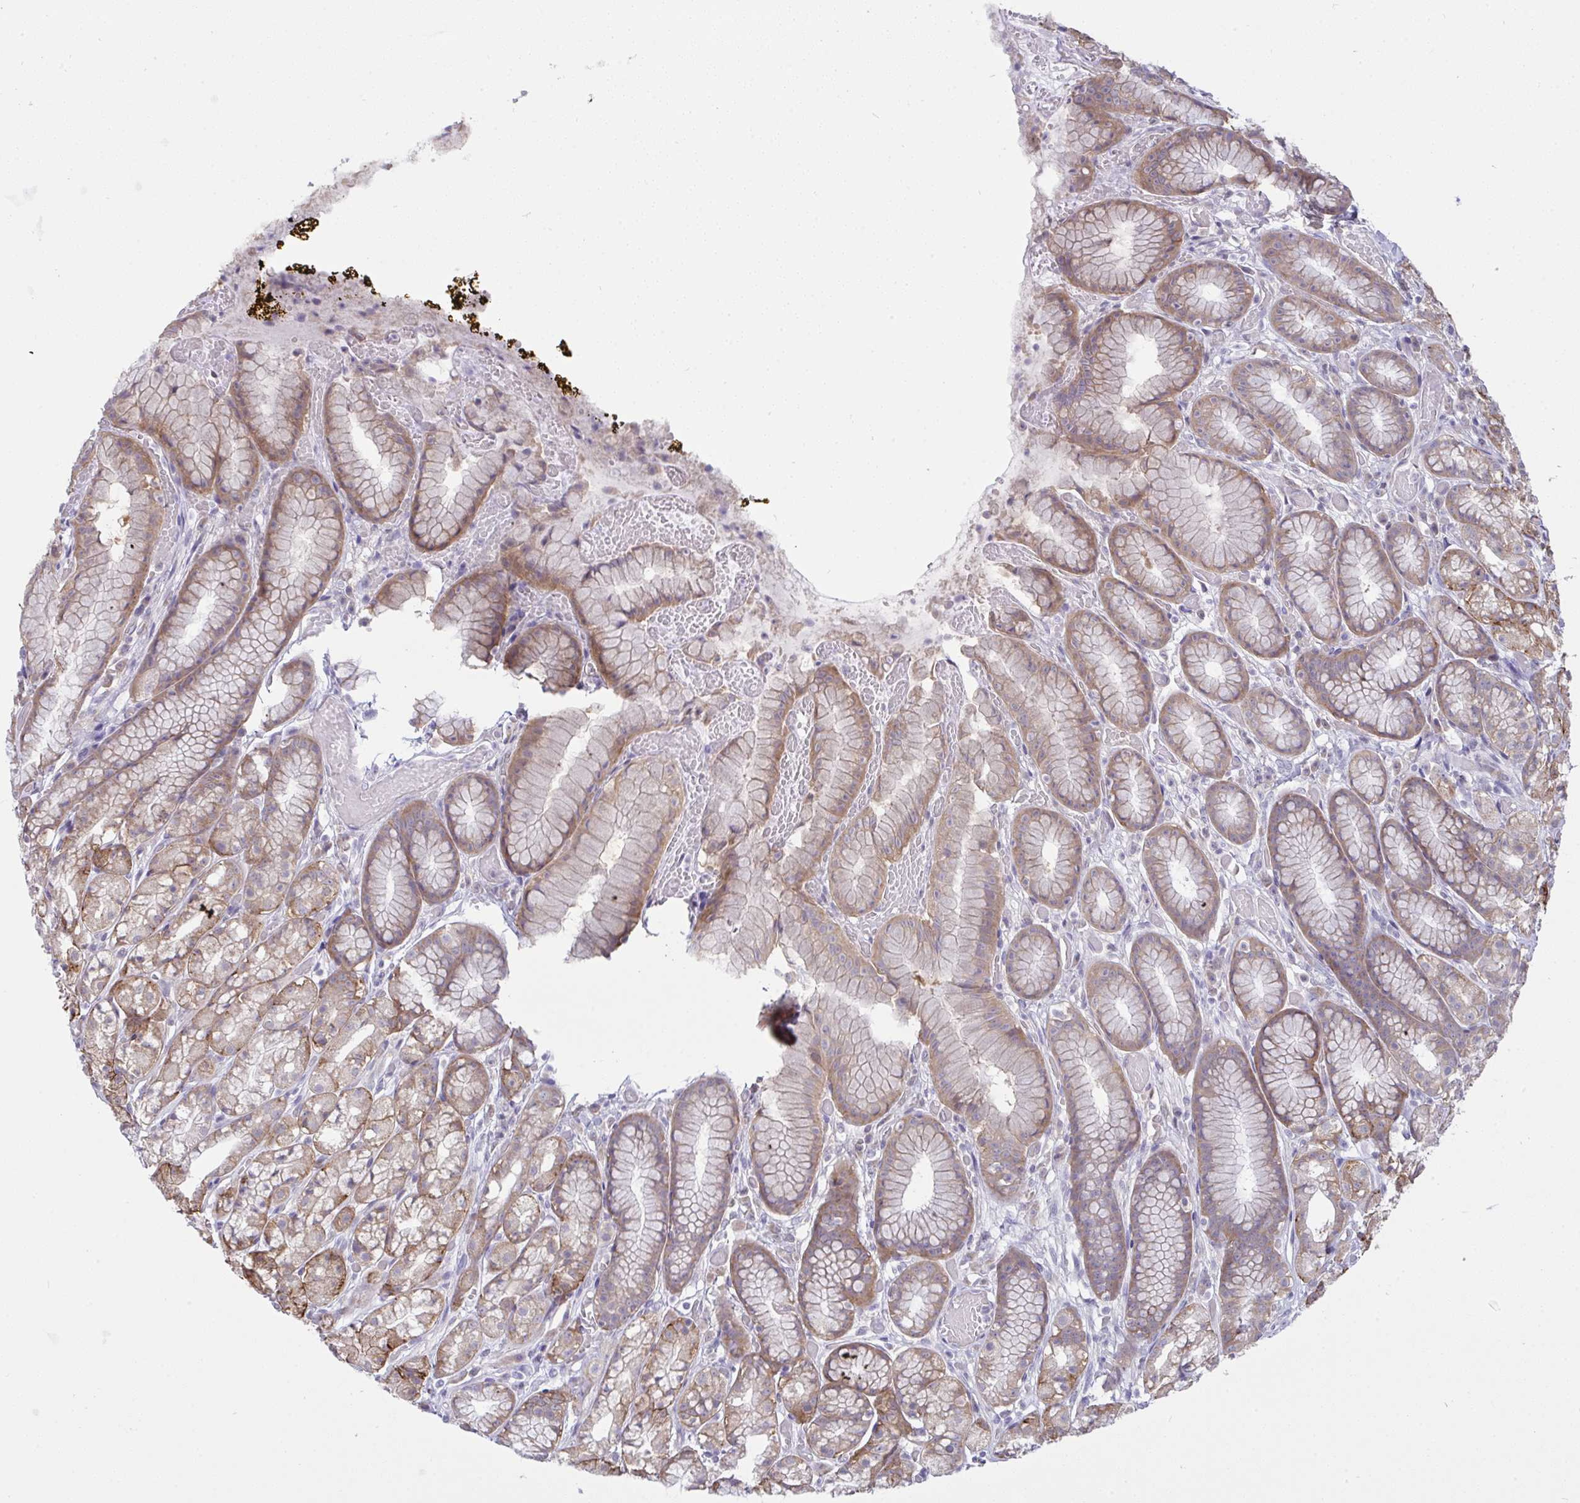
{"staining": {"intensity": "strong", "quantity": "25%-75%", "location": "cytoplasmic/membranous"}, "tissue": "stomach", "cell_type": "Glandular cells", "image_type": "normal", "snomed": [{"axis": "morphology", "description": "Normal tissue, NOS"}, {"axis": "topography", "description": "Smooth muscle"}, {"axis": "topography", "description": "Stomach"}], "caption": "An image showing strong cytoplasmic/membranous positivity in approximately 25%-75% of glandular cells in unremarkable stomach, as visualized by brown immunohistochemical staining.", "gene": "TMEM41A", "patient": {"sex": "male", "age": 70}}